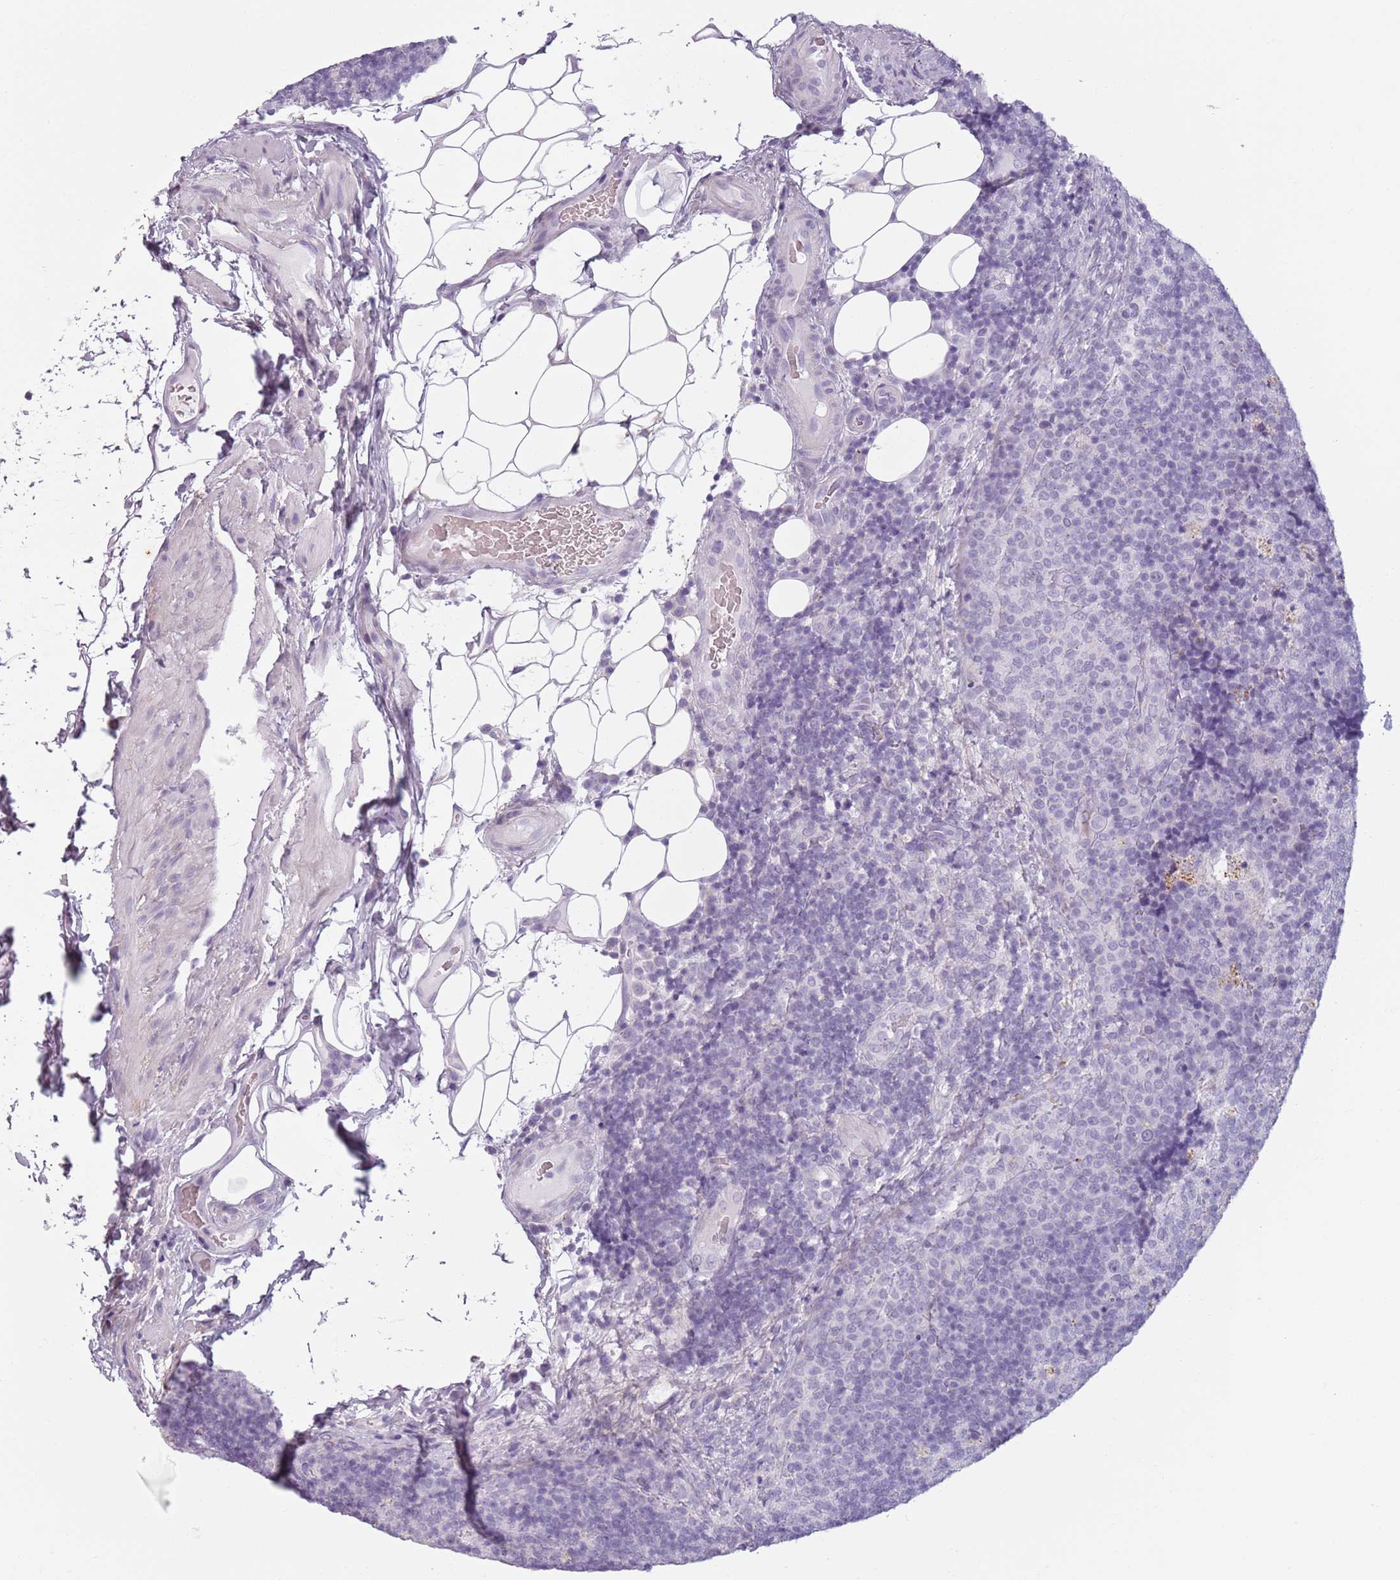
{"staining": {"intensity": "negative", "quantity": "none", "location": "none"}, "tissue": "lymph node", "cell_type": "Non-germinal center cells", "image_type": "normal", "snomed": [{"axis": "morphology", "description": "Normal tissue, NOS"}, {"axis": "topography", "description": "Lymph node"}], "caption": "The photomicrograph reveals no staining of non-germinal center cells in normal lymph node.", "gene": "MEGF8", "patient": {"sex": "female", "age": 31}}